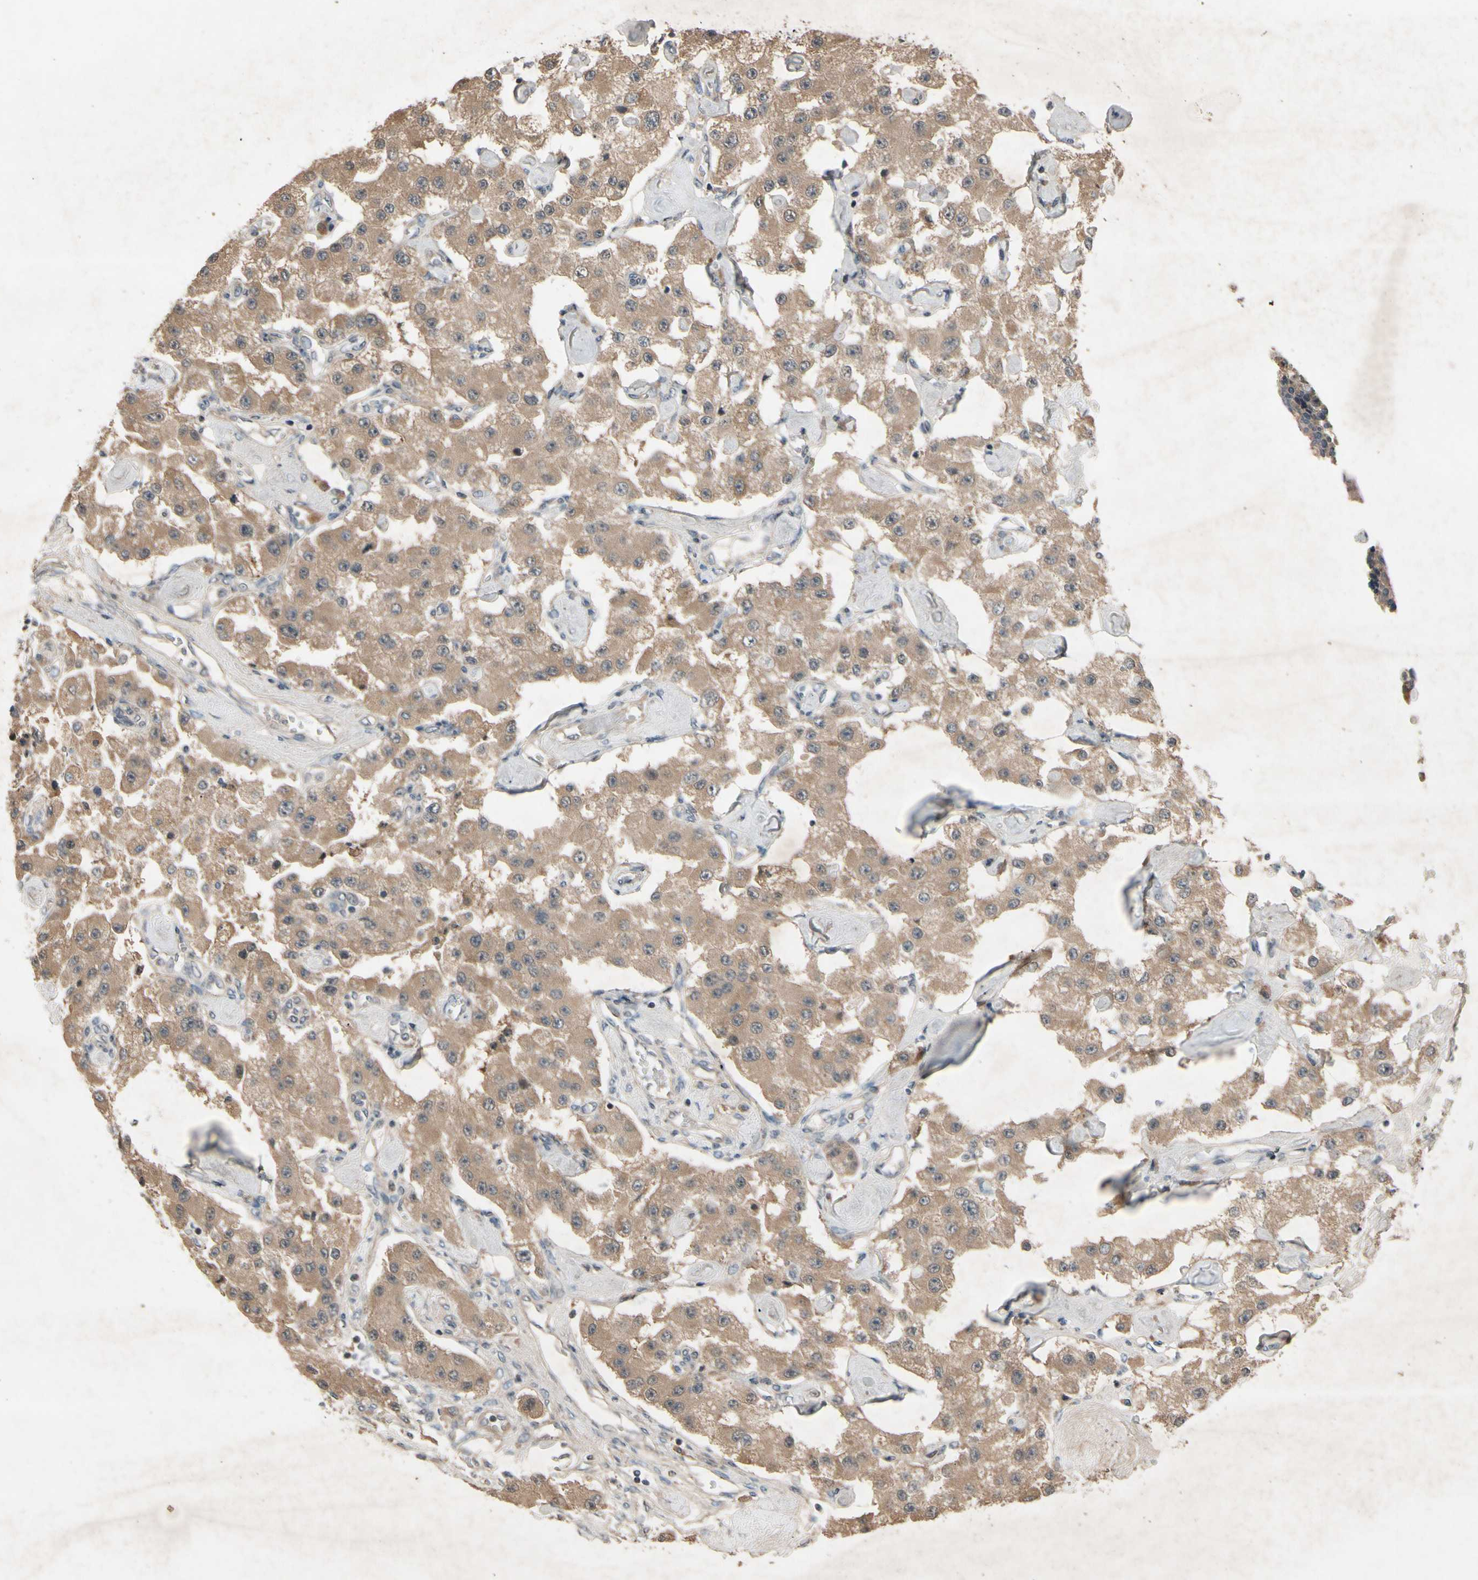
{"staining": {"intensity": "moderate", "quantity": ">75%", "location": "cytoplasmic/membranous"}, "tissue": "carcinoid", "cell_type": "Tumor cells", "image_type": "cancer", "snomed": [{"axis": "morphology", "description": "Carcinoid, malignant, NOS"}, {"axis": "topography", "description": "Pancreas"}], "caption": "This photomicrograph exhibits carcinoid stained with immunohistochemistry (IHC) to label a protein in brown. The cytoplasmic/membranous of tumor cells show moderate positivity for the protein. Nuclei are counter-stained blue.", "gene": "NSF", "patient": {"sex": "male", "age": 41}}